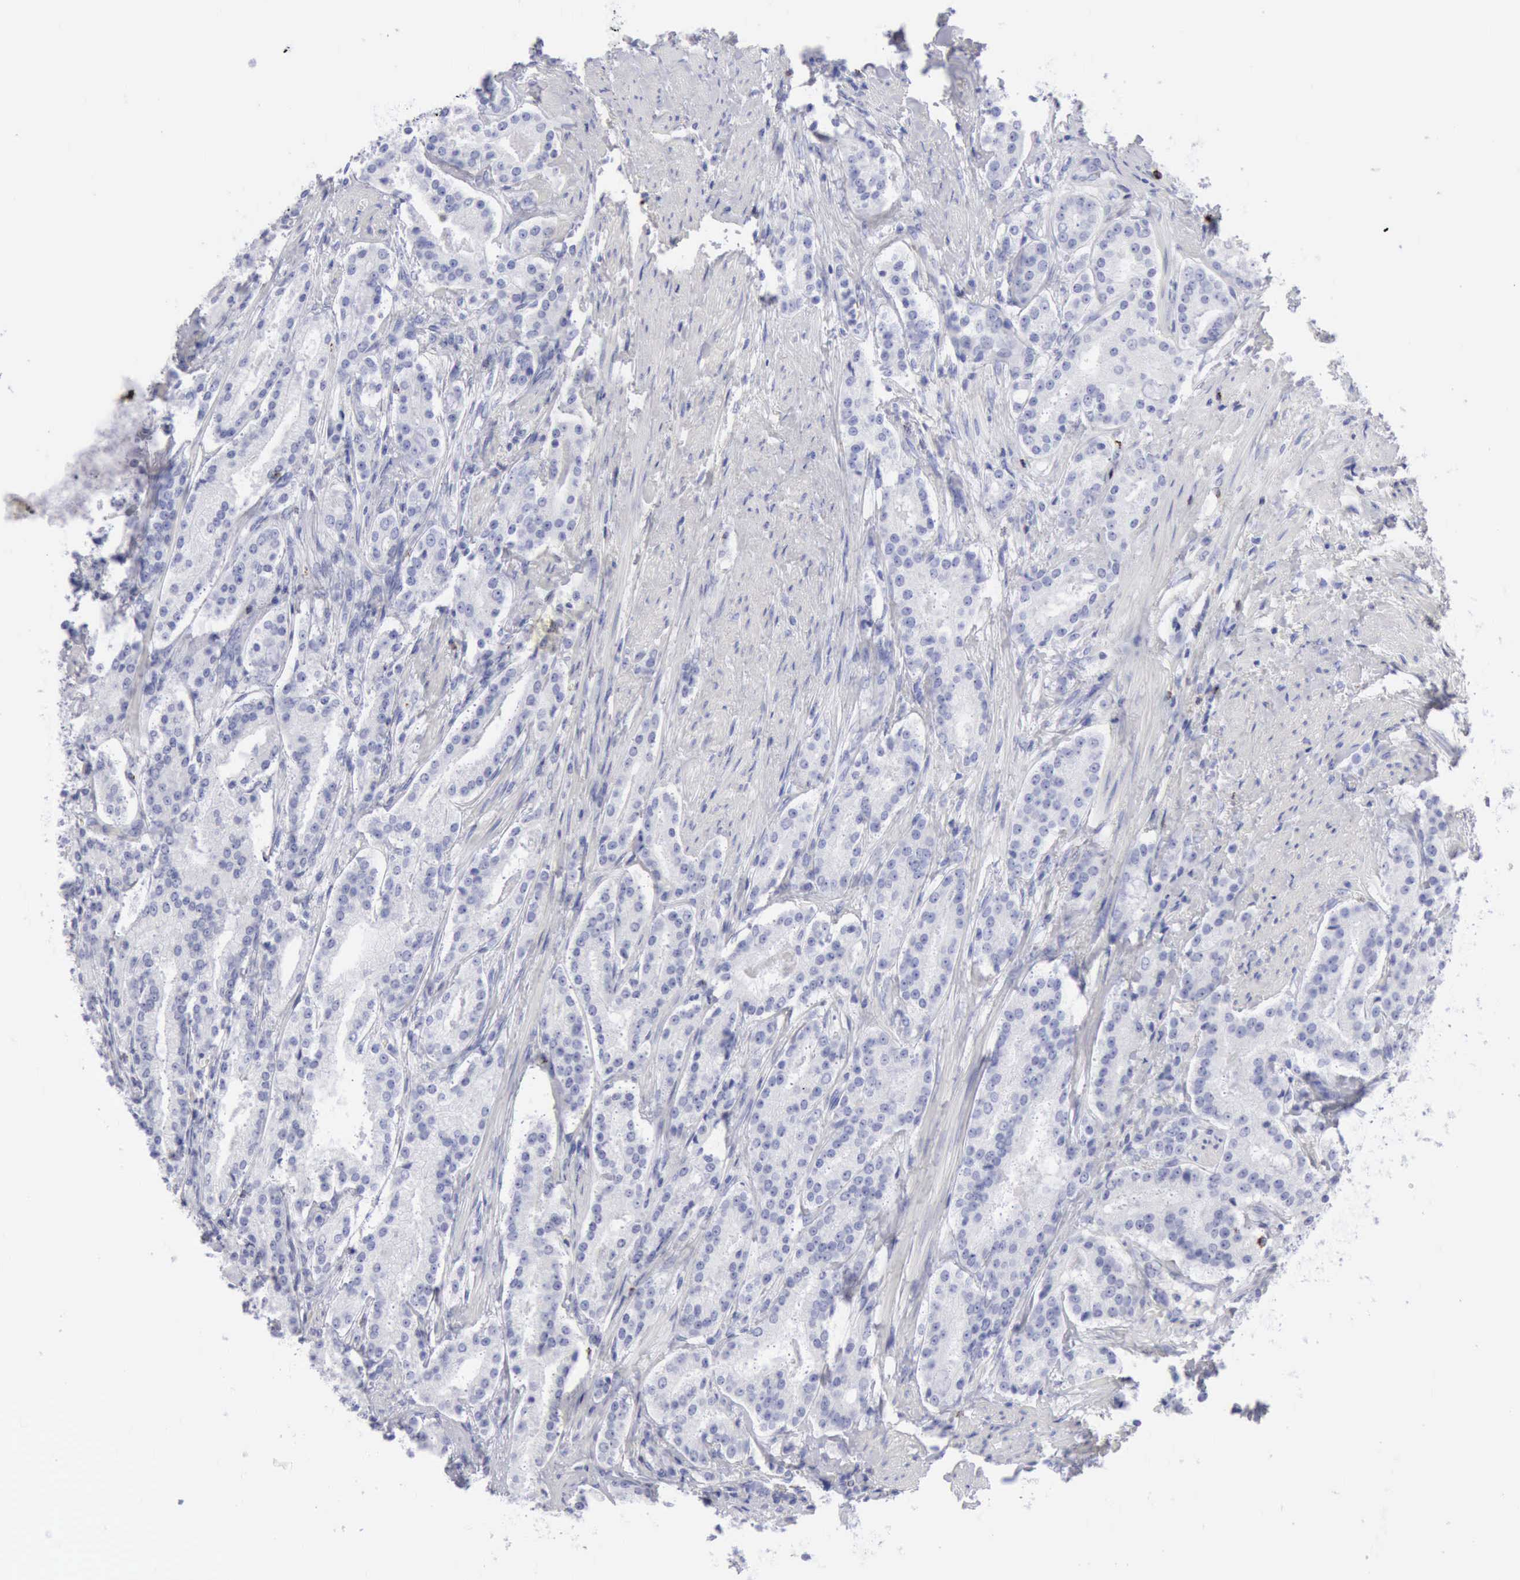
{"staining": {"intensity": "negative", "quantity": "none", "location": "none"}, "tissue": "prostate cancer", "cell_type": "Tumor cells", "image_type": "cancer", "snomed": [{"axis": "morphology", "description": "Adenocarcinoma, Medium grade"}, {"axis": "topography", "description": "Prostate"}], "caption": "Immunohistochemistry (IHC) of human prostate medium-grade adenocarcinoma shows no positivity in tumor cells.", "gene": "GZMB", "patient": {"sex": "male", "age": 72}}